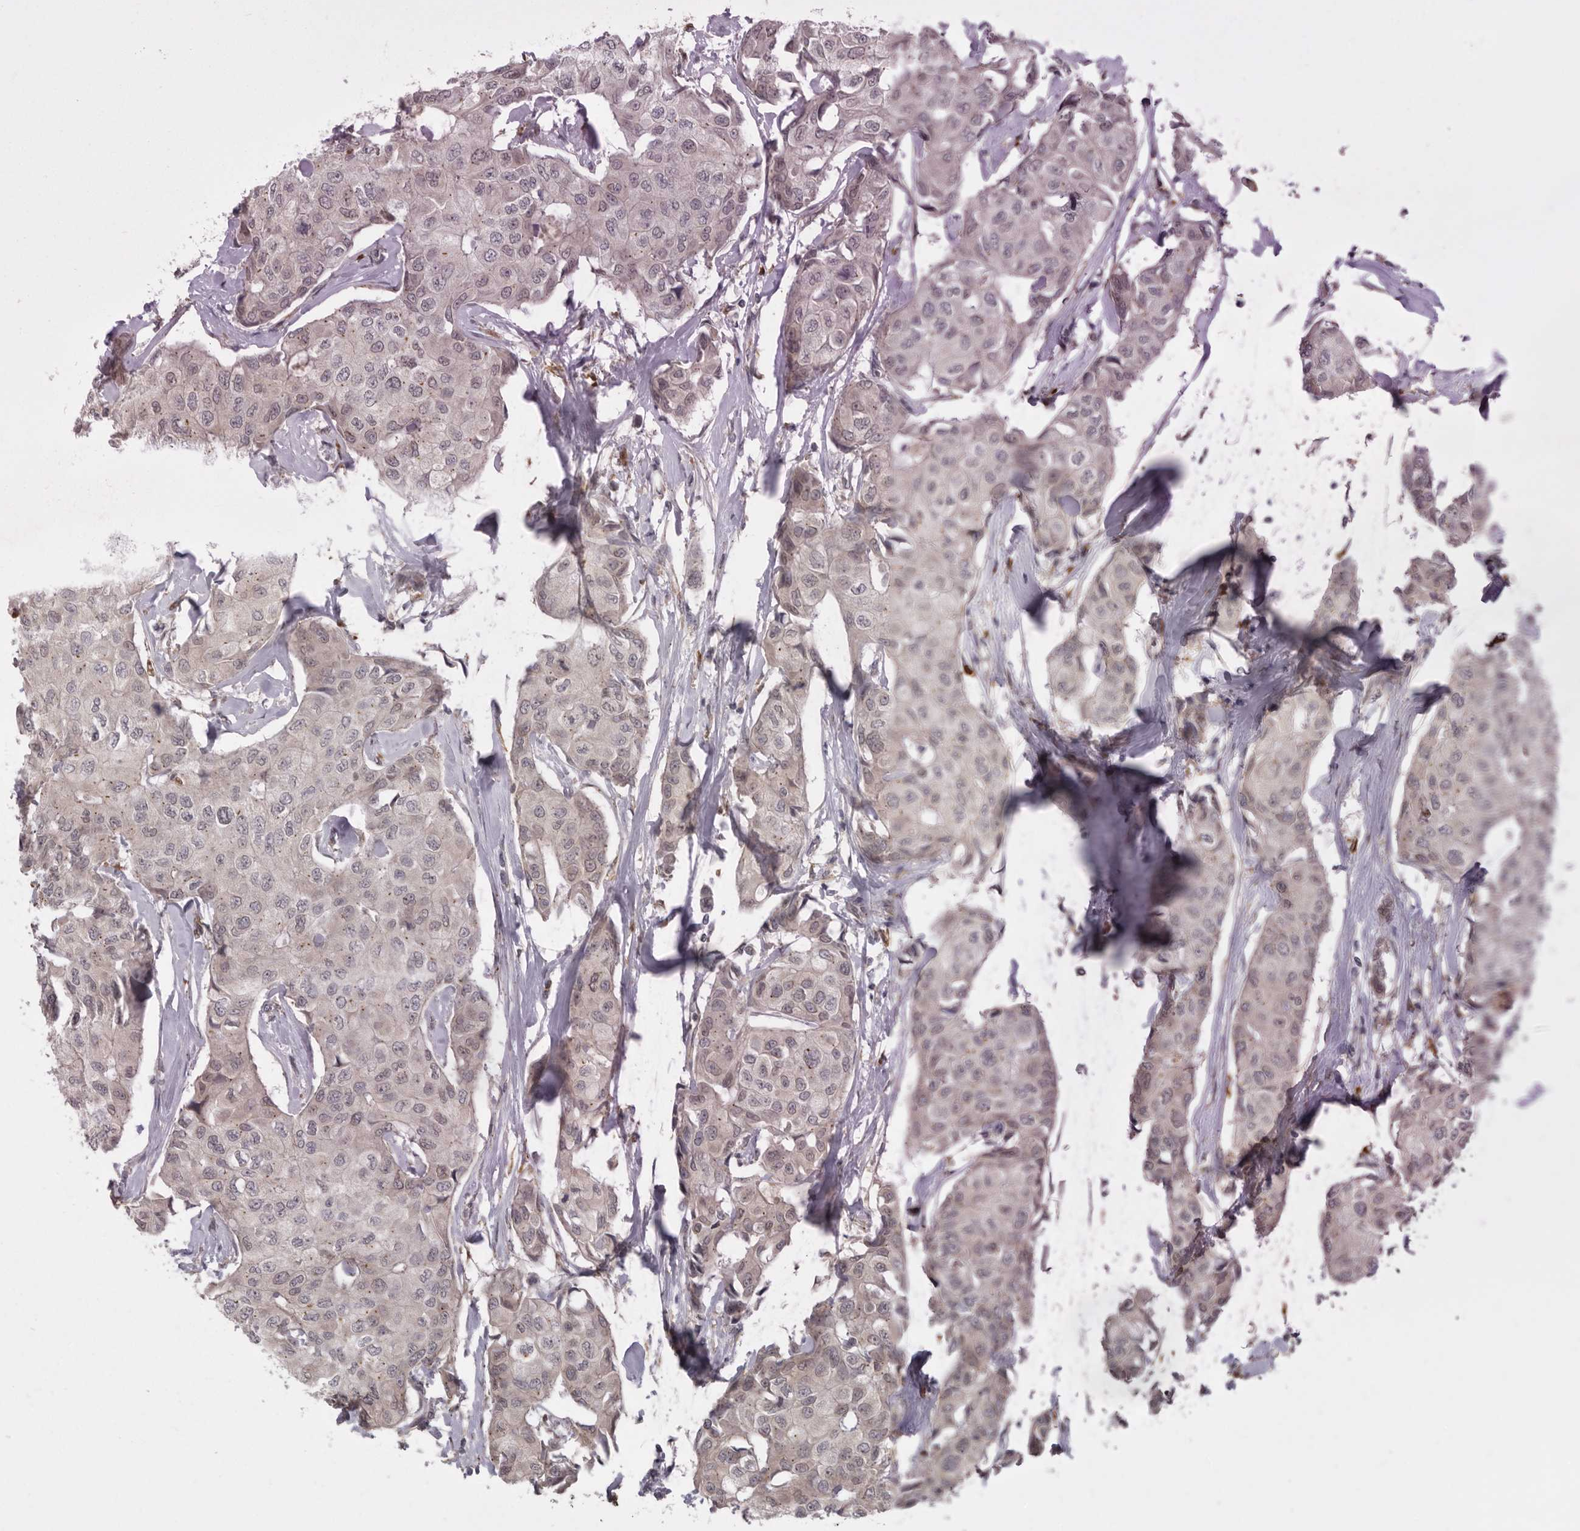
{"staining": {"intensity": "weak", "quantity": "<25%", "location": "cytoplasmic/membranous"}, "tissue": "breast cancer", "cell_type": "Tumor cells", "image_type": "cancer", "snomed": [{"axis": "morphology", "description": "Duct carcinoma"}, {"axis": "topography", "description": "Breast"}], "caption": "This image is of invasive ductal carcinoma (breast) stained with IHC to label a protein in brown with the nuclei are counter-stained blue. There is no positivity in tumor cells.", "gene": "TLR3", "patient": {"sex": "female", "age": 80}}